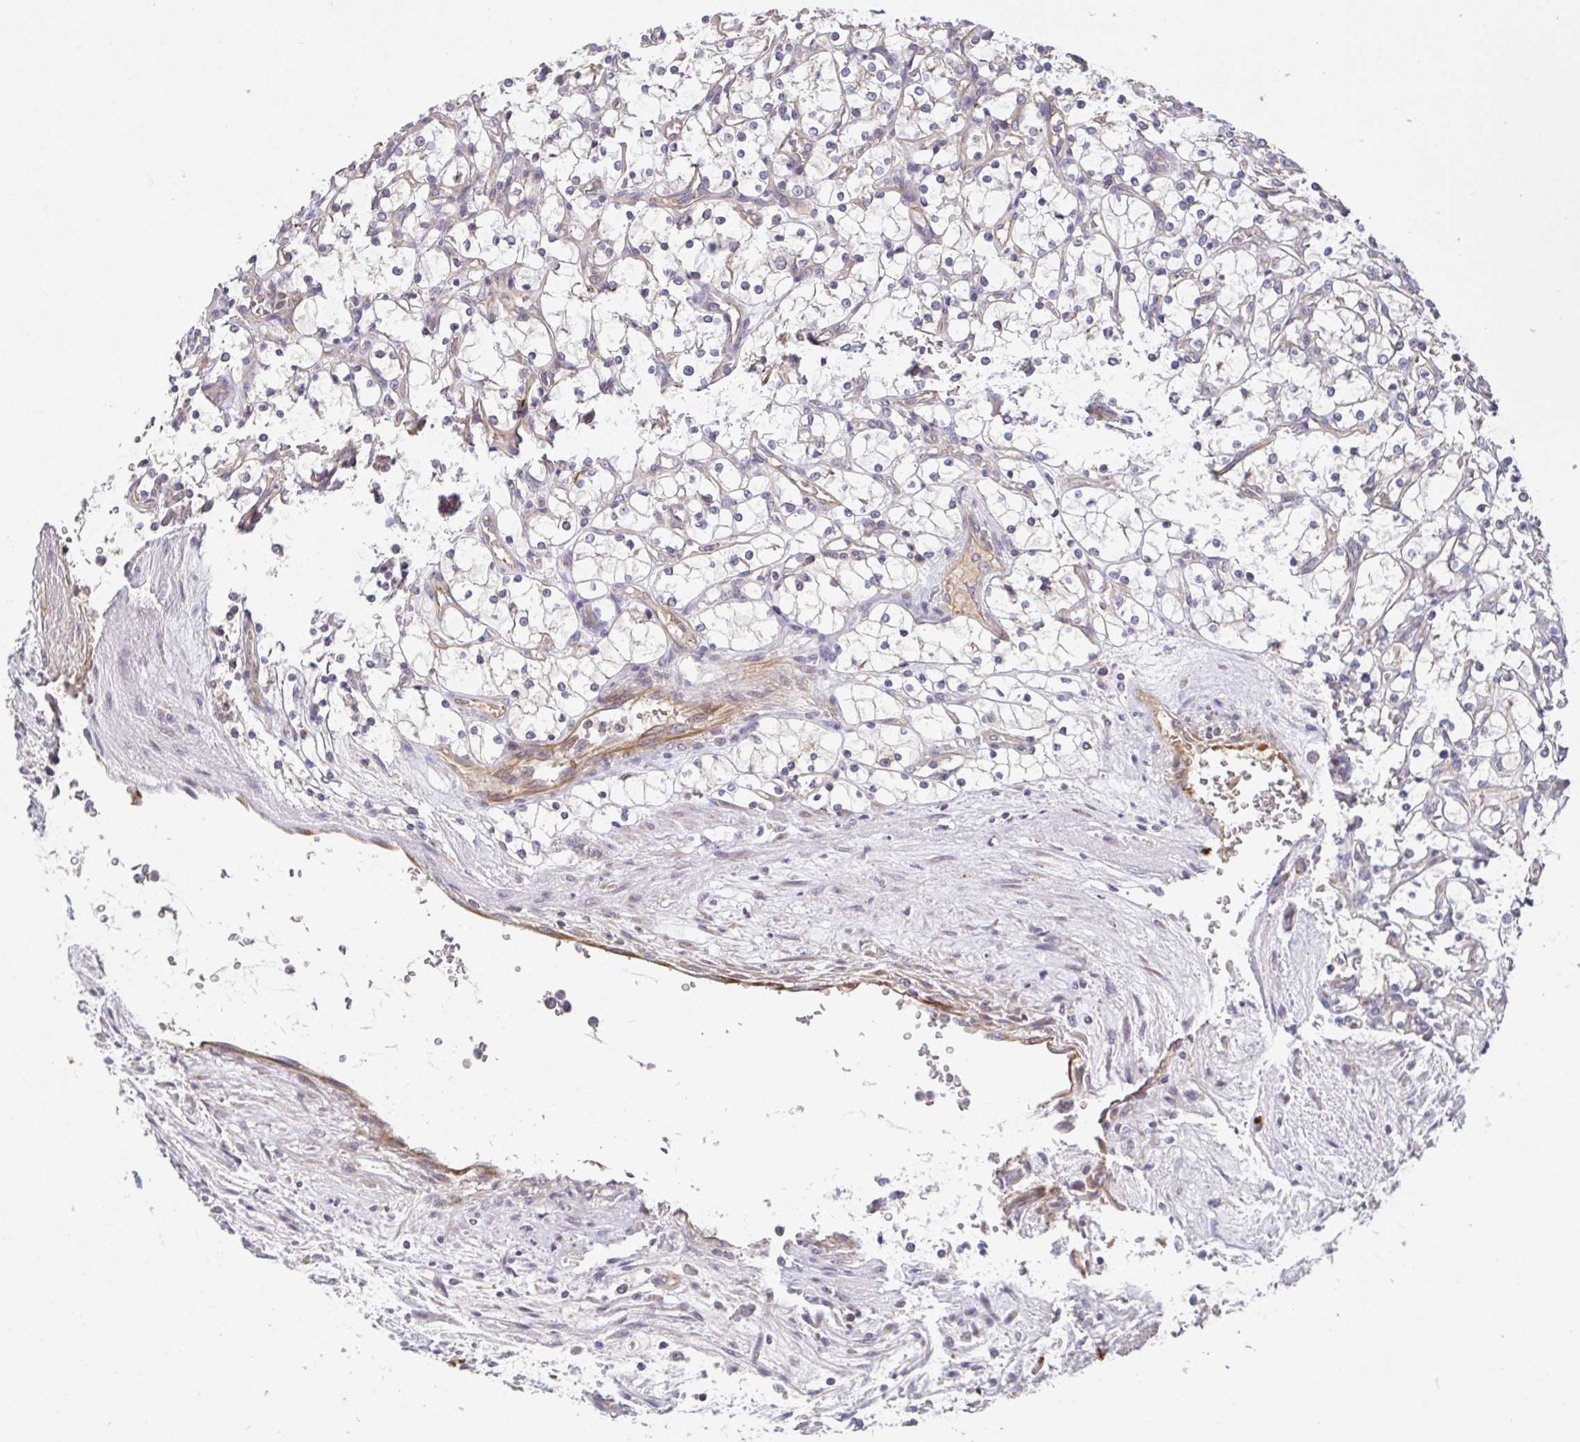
{"staining": {"intensity": "negative", "quantity": "none", "location": "none"}, "tissue": "renal cancer", "cell_type": "Tumor cells", "image_type": "cancer", "snomed": [{"axis": "morphology", "description": "Adenocarcinoma, NOS"}, {"axis": "topography", "description": "Kidney"}], "caption": "Immunohistochemistry (IHC) of renal cancer exhibits no staining in tumor cells.", "gene": "OSBPL7", "patient": {"sex": "female", "age": 69}}